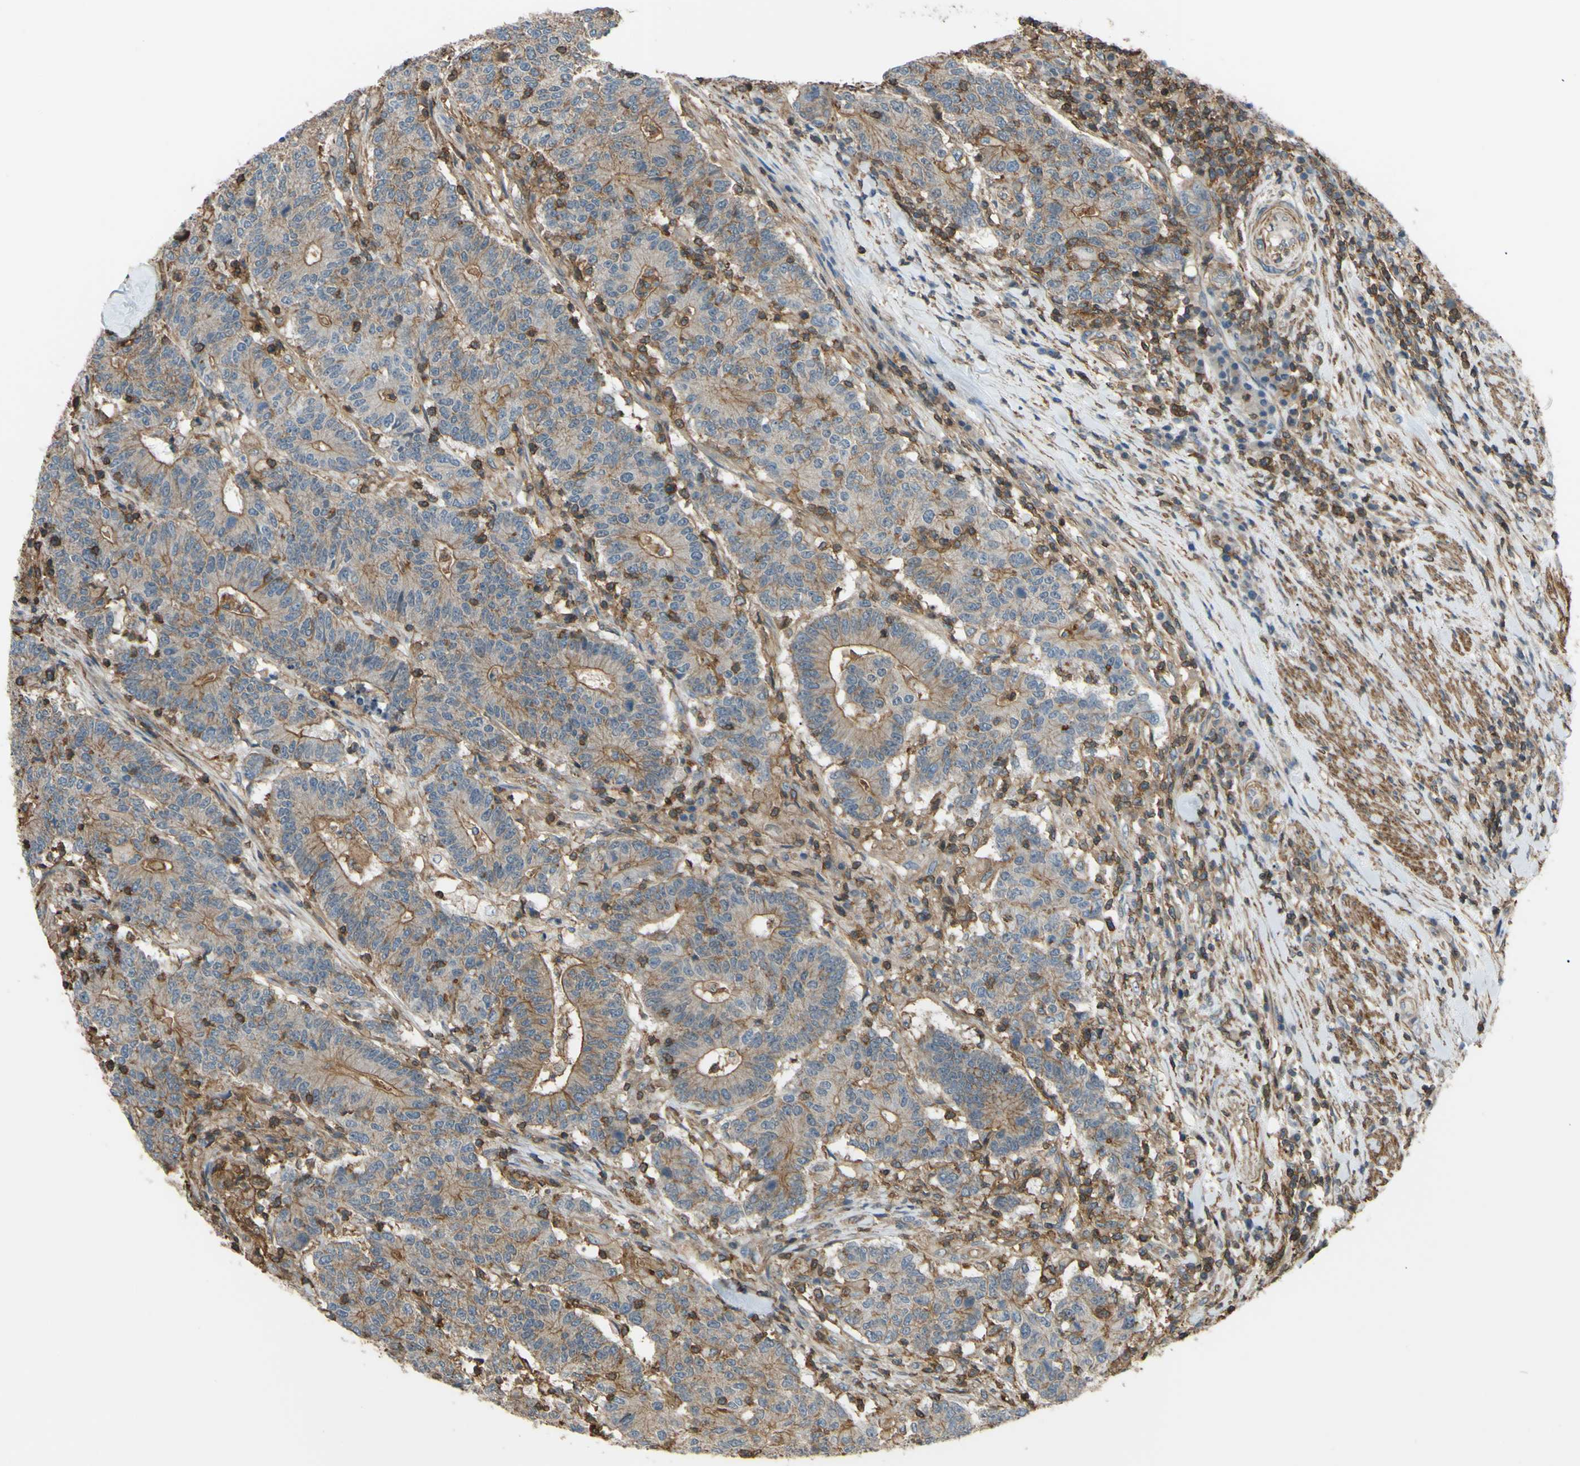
{"staining": {"intensity": "moderate", "quantity": ">75%", "location": "cytoplasmic/membranous"}, "tissue": "colorectal cancer", "cell_type": "Tumor cells", "image_type": "cancer", "snomed": [{"axis": "morphology", "description": "Normal tissue, NOS"}, {"axis": "morphology", "description": "Adenocarcinoma, NOS"}, {"axis": "topography", "description": "Colon"}], "caption": "Moderate cytoplasmic/membranous expression for a protein is present in about >75% of tumor cells of colorectal adenocarcinoma using IHC.", "gene": "ADD3", "patient": {"sex": "female", "age": 75}}